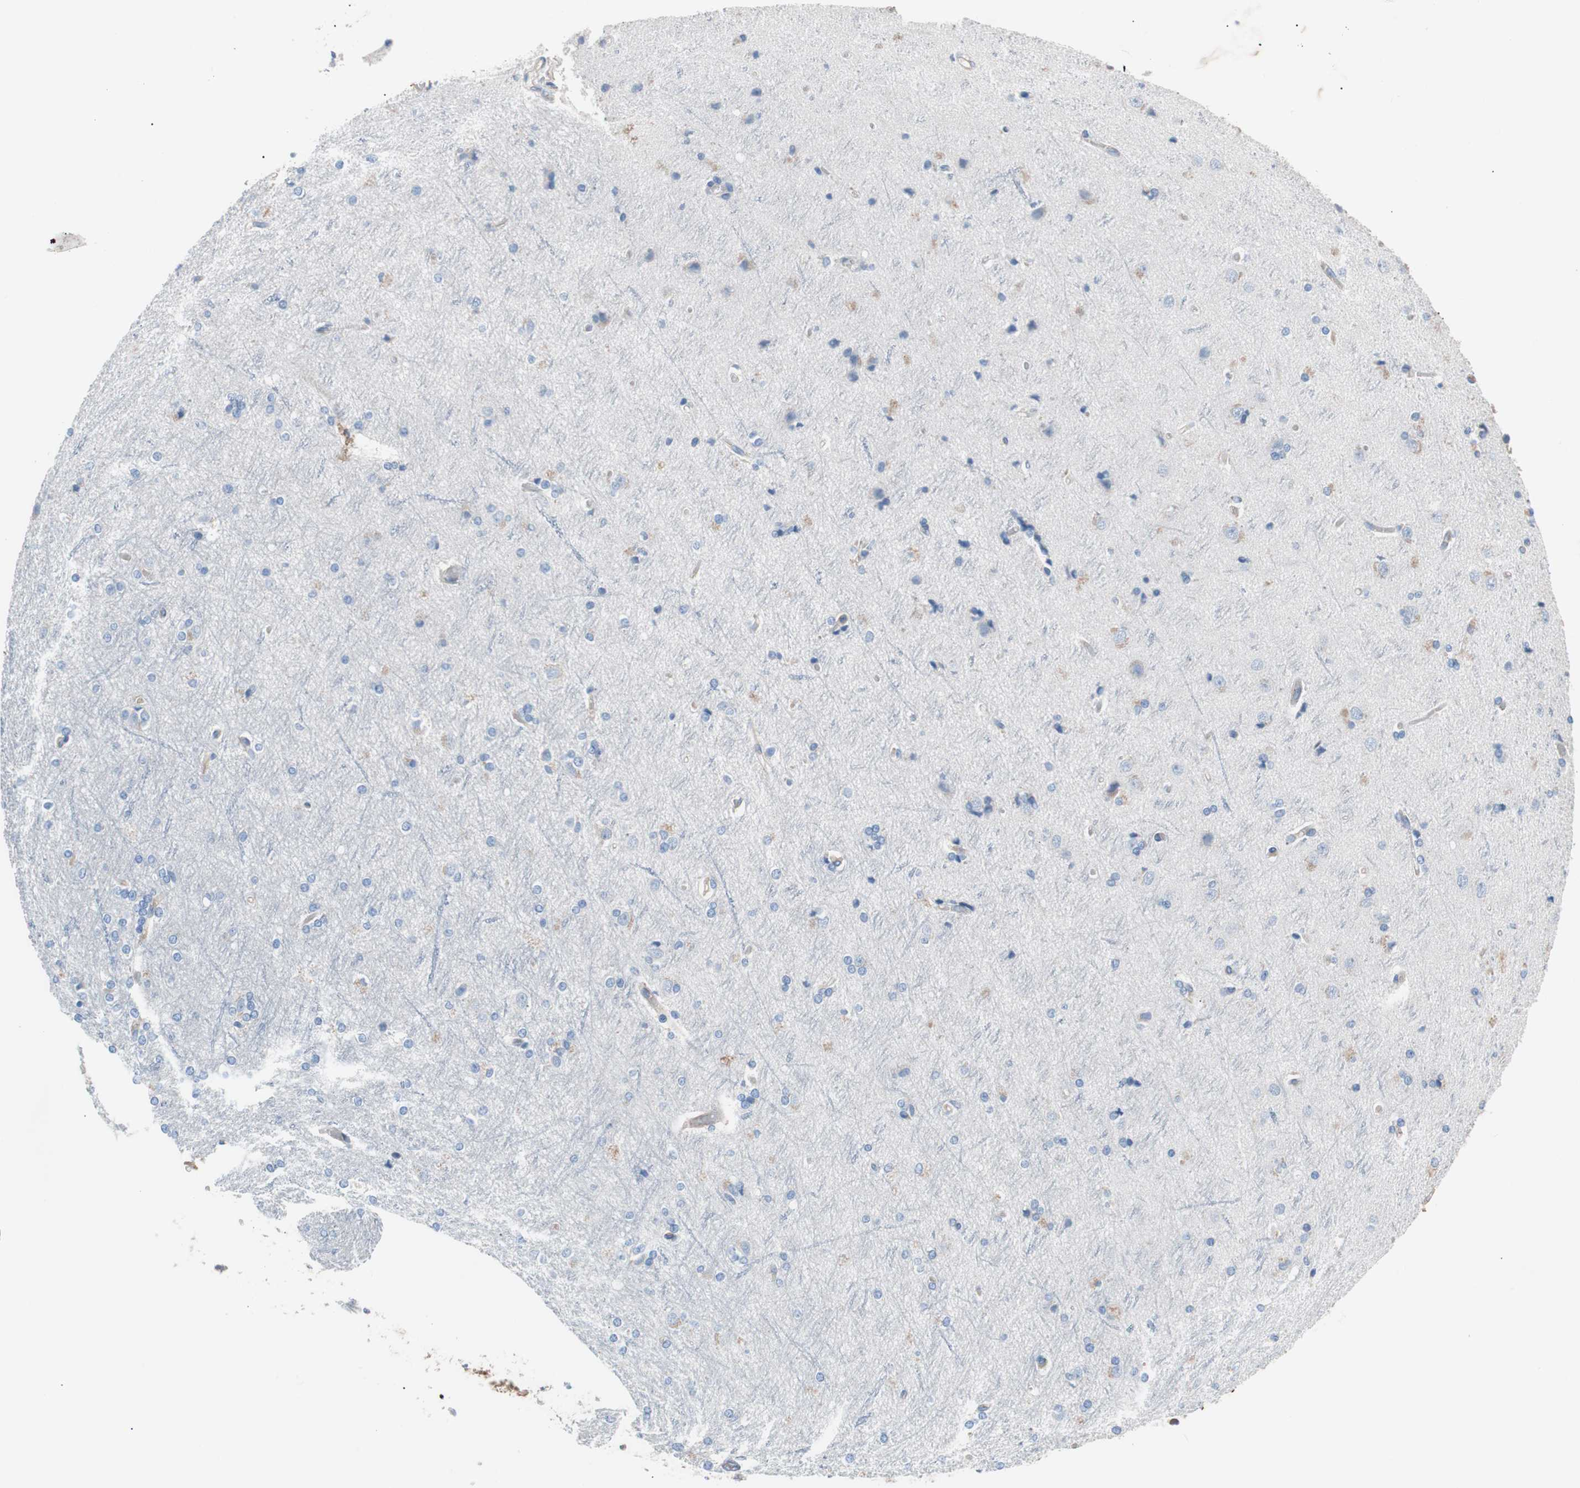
{"staining": {"intensity": "negative", "quantity": "none", "location": "none"}, "tissue": "cerebral cortex", "cell_type": "Endothelial cells", "image_type": "normal", "snomed": [{"axis": "morphology", "description": "Normal tissue, NOS"}, {"axis": "topography", "description": "Cerebral cortex"}], "caption": "This is an immunohistochemistry (IHC) micrograph of benign cerebral cortex. There is no staining in endothelial cells.", "gene": "GPR160", "patient": {"sex": "female", "age": 54}}